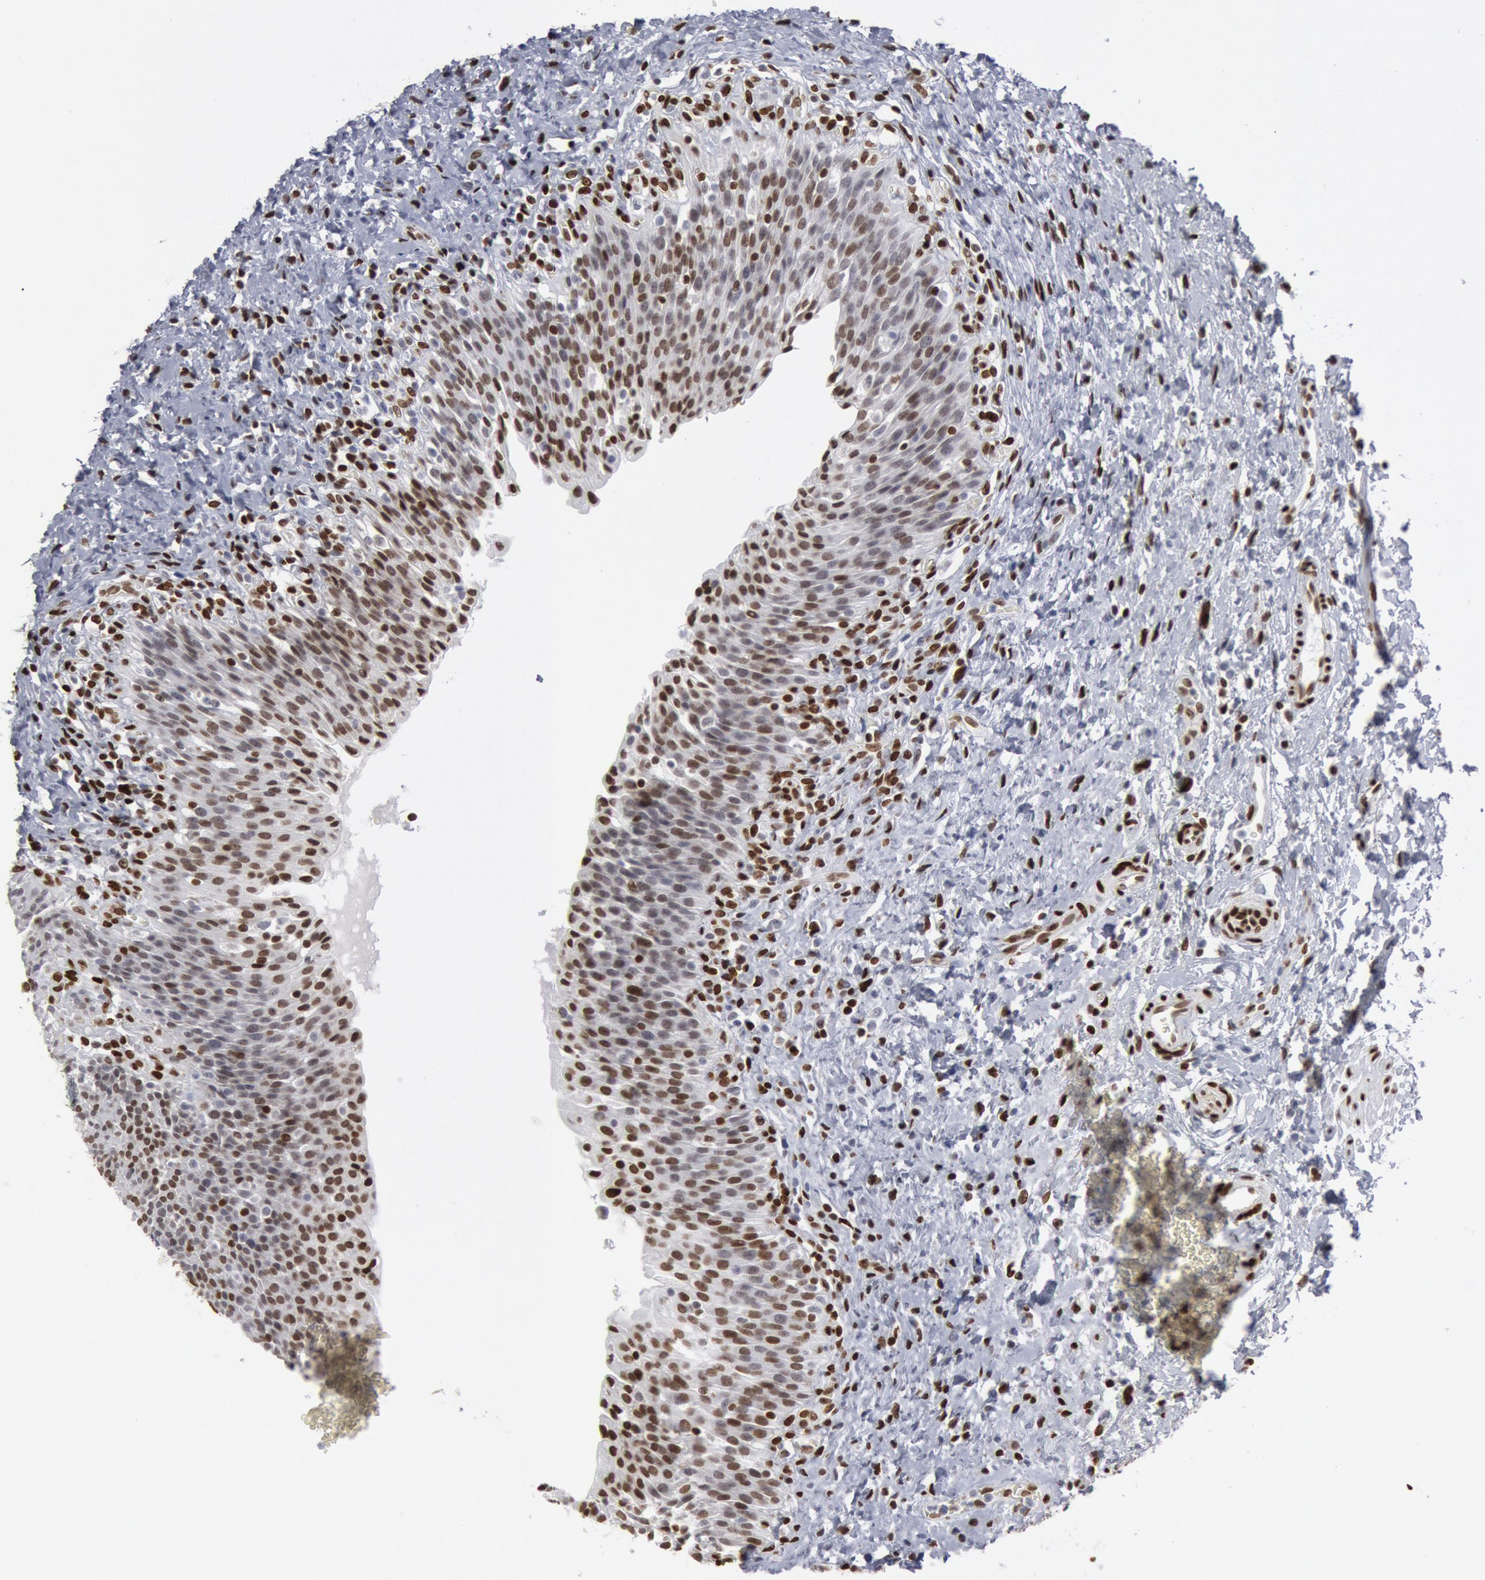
{"staining": {"intensity": "weak", "quantity": "25%-75%", "location": "nuclear"}, "tissue": "urinary bladder", "cell_type": "Urothelial cells", "image_type": "normal", "snomed": [{"axis": "morphology", "description": "Normal tissue, NOS"}, {"axis": "topography", "description": "Urinary bladder"}], "caption": "Protein analysis of benign urinary bladder reveals weak nuclear positivity in about 25%-75% of urothelial cells. The staining was performed using DAB (3,3'-diaminobenzidine), with brown indicating positive protein expression. Nuclei are stained blue with hematoxylin.", "gene": "MECP2", "patient": {"sex": "male", "age": 51}}